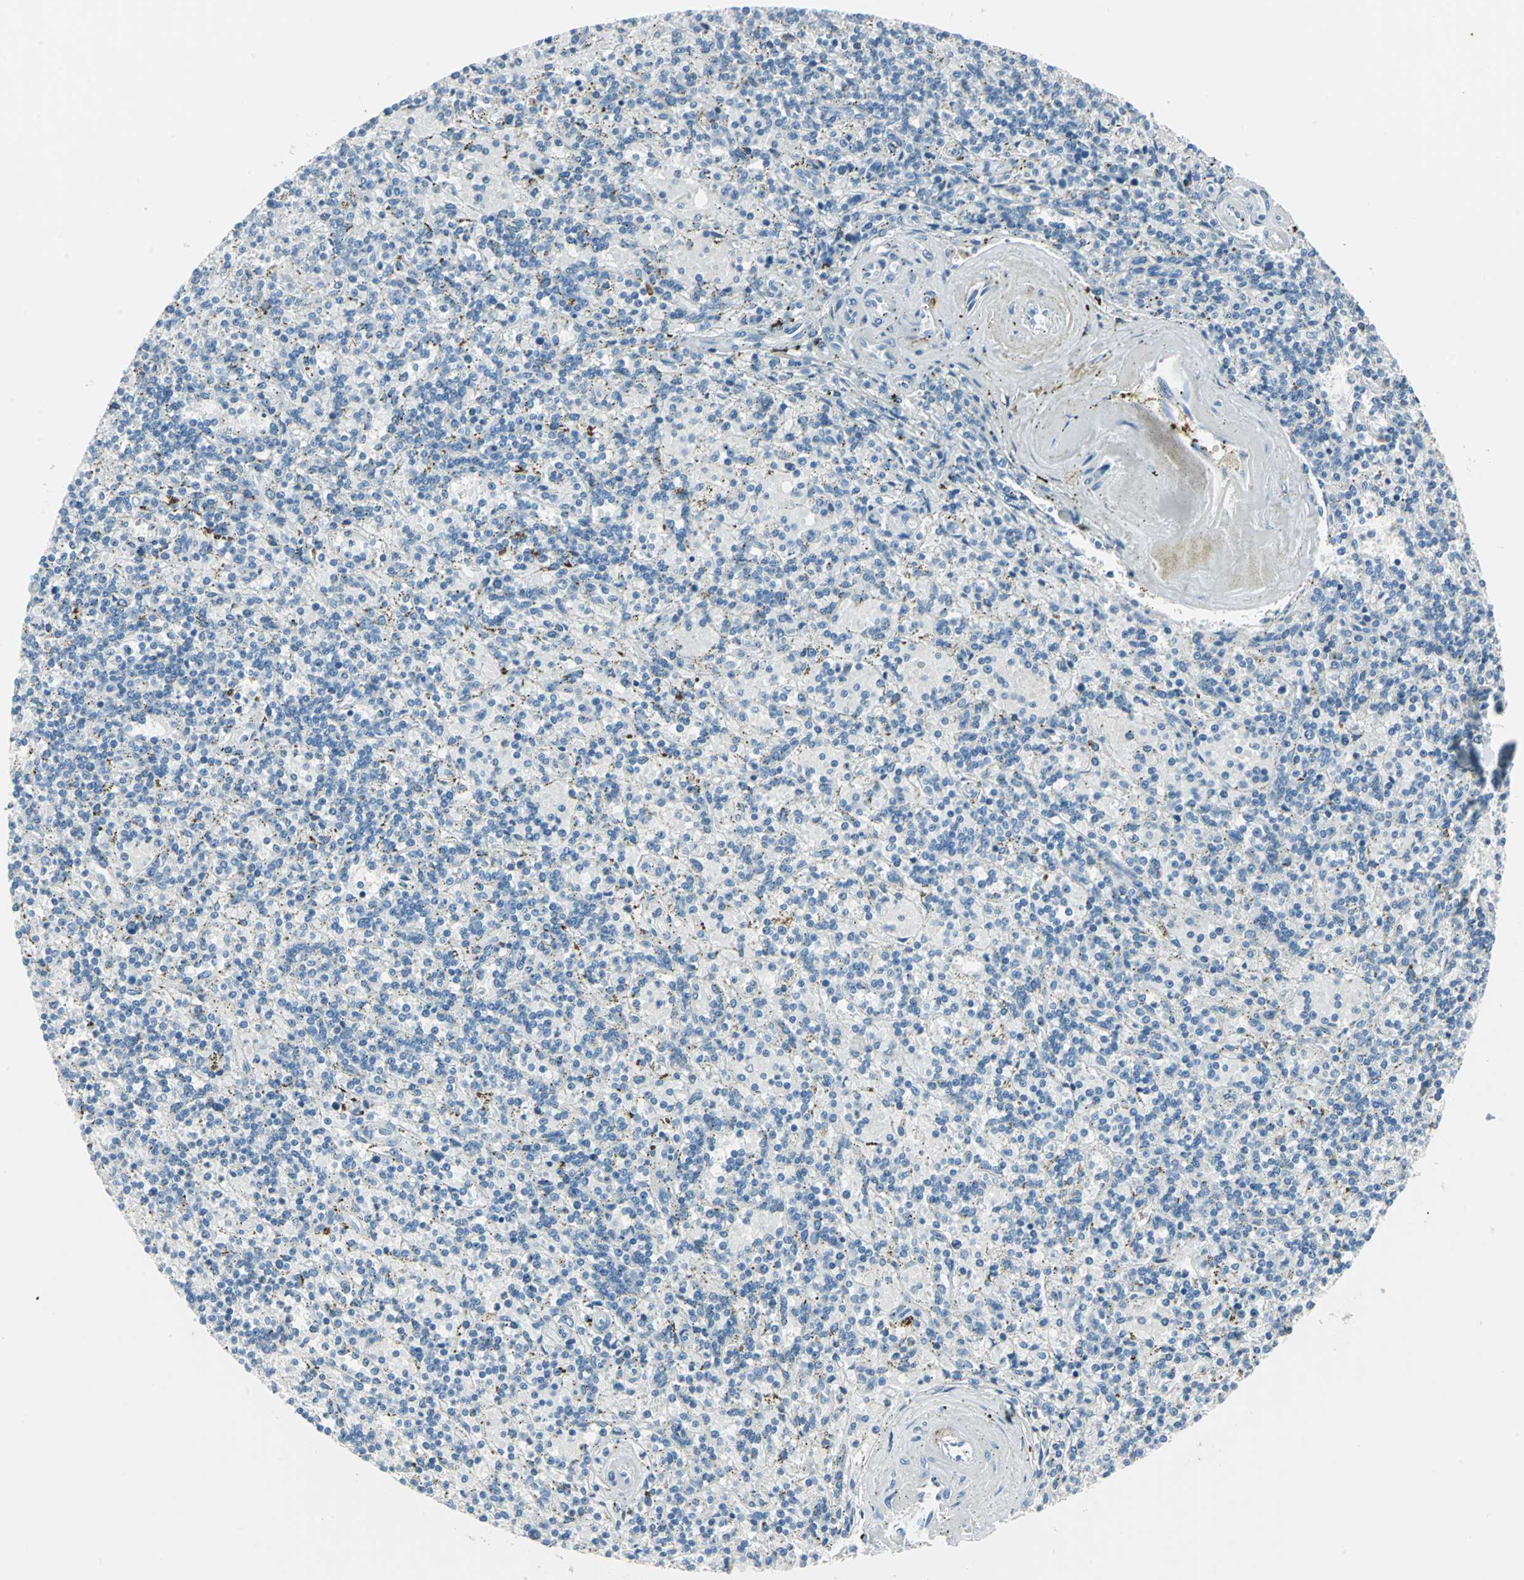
{"staining": {"intensity": "negative", "quantity": "none", "location": "none"}, "tissue": "lymphoma", "cell_type": "Tumor cells", "image_type": "cancer", "snomed": [{"axis": "morphology", "description": "Malignant lymphoma, non-Hodgkin's type, Low grade"}, {"axis": "topography", "description": "Spleen"}], "caption": "IHC histopathology image of neoplastic tissue: human lymphoma stained with DAB (3,3'-diaminobenzidine) demonstrates no significant protein expression in tumor cells. (DAB (3,3'-diaminobenzidine) IHC, high magnification).", "gene": "UCHL1", "patient": {"sex": "male", "age": 73}}